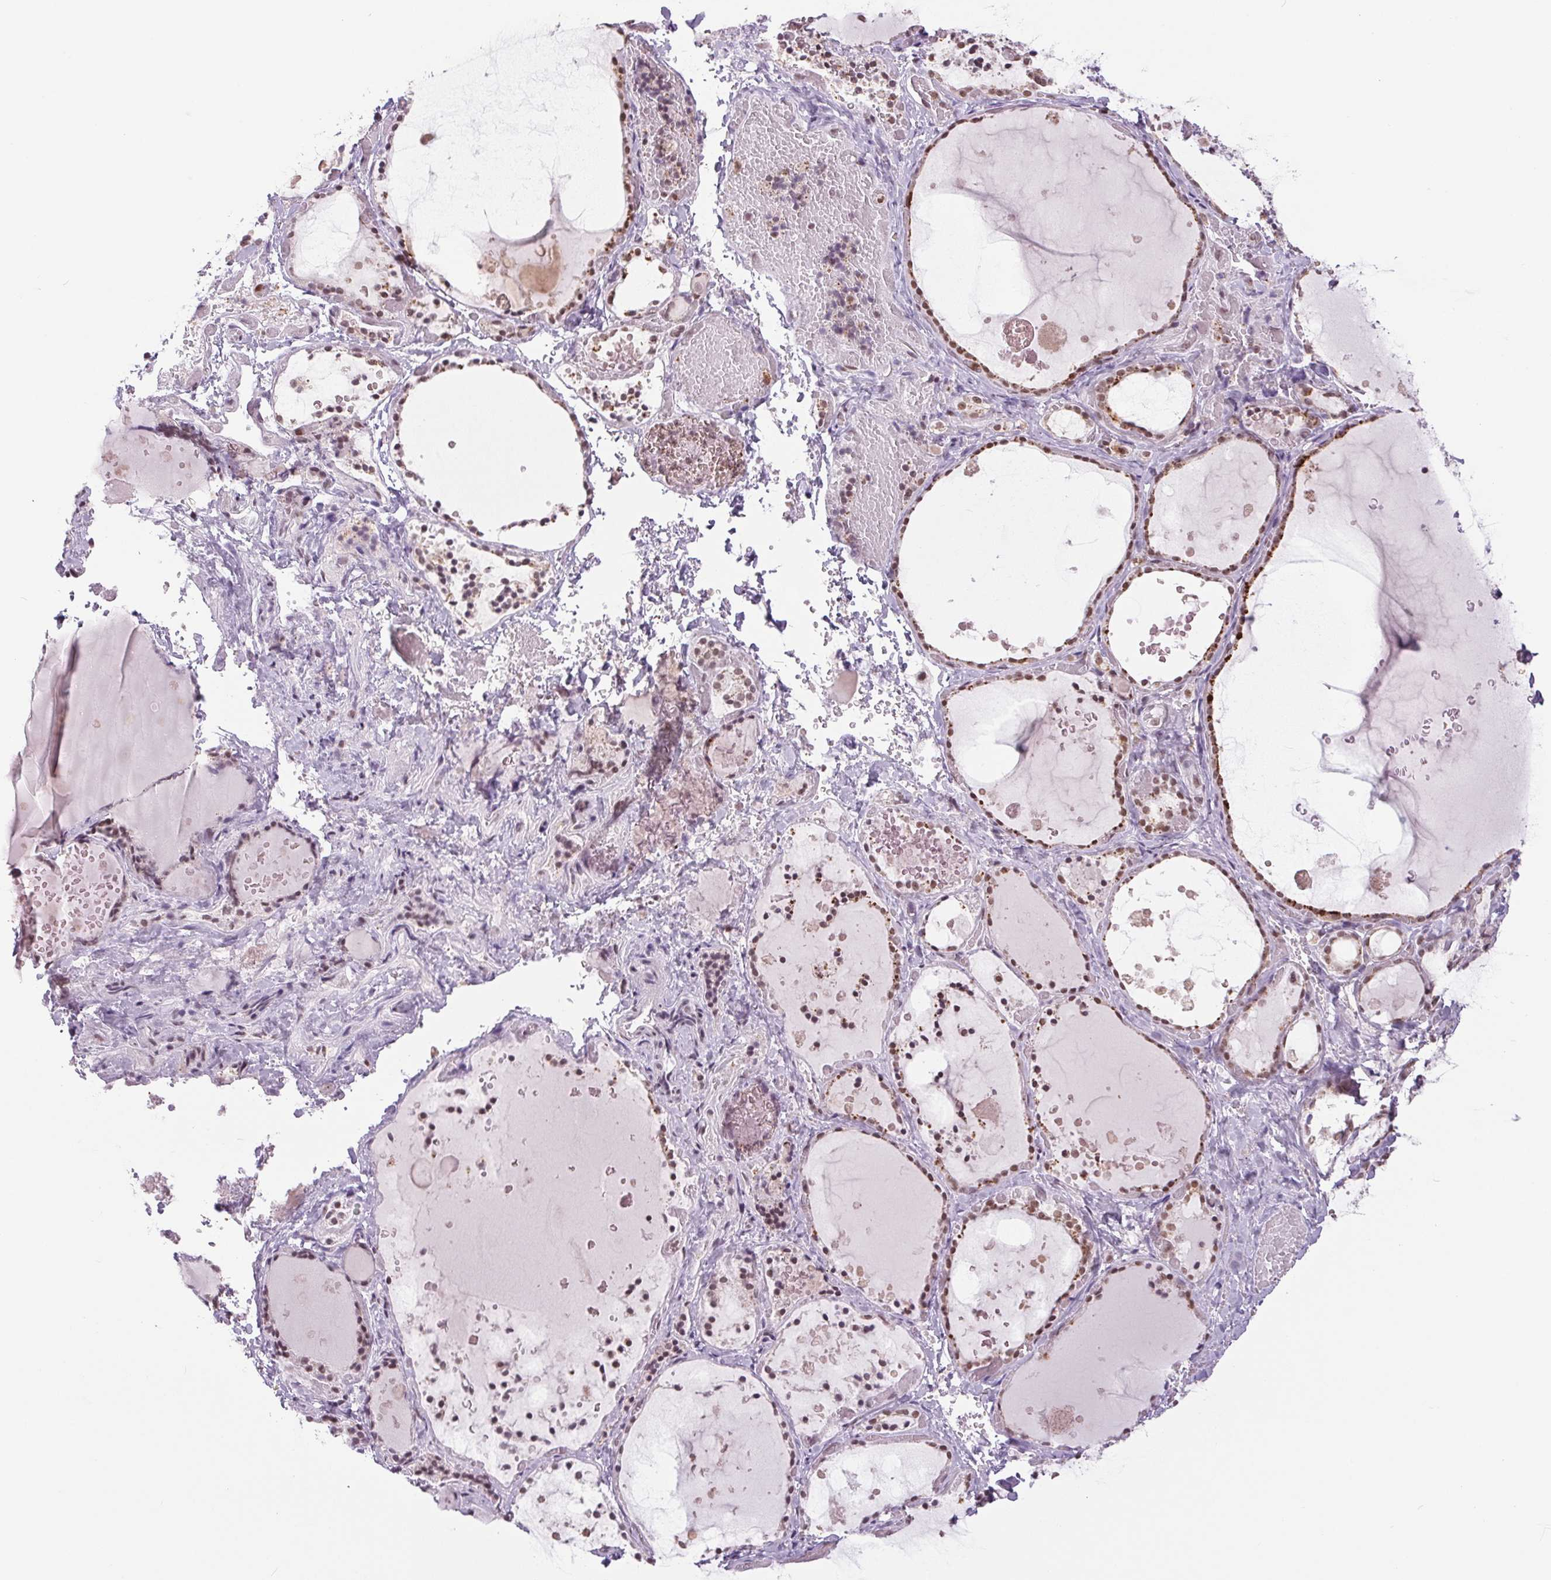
{"staining": {"intensity": "moderate", "quantity": ">75%", "location": "nuclear"}, "tissue": "thyroid gland", "cell_type": "Glandular cells", "image_type": "normal", "snomed": [{"axis": "morphology", "description": "Normal tissue, NOS"}, {"axis": "topography", "description": "Thyroid gland"}], "caption": "Immunohistochemical staining of normal thyroid gland exhibits >75% levels of moderate nuclear protein expression in about >75% of glandular cells.", "gene": "SMIM6", "patient": {"sex": "female", "age": 56}}